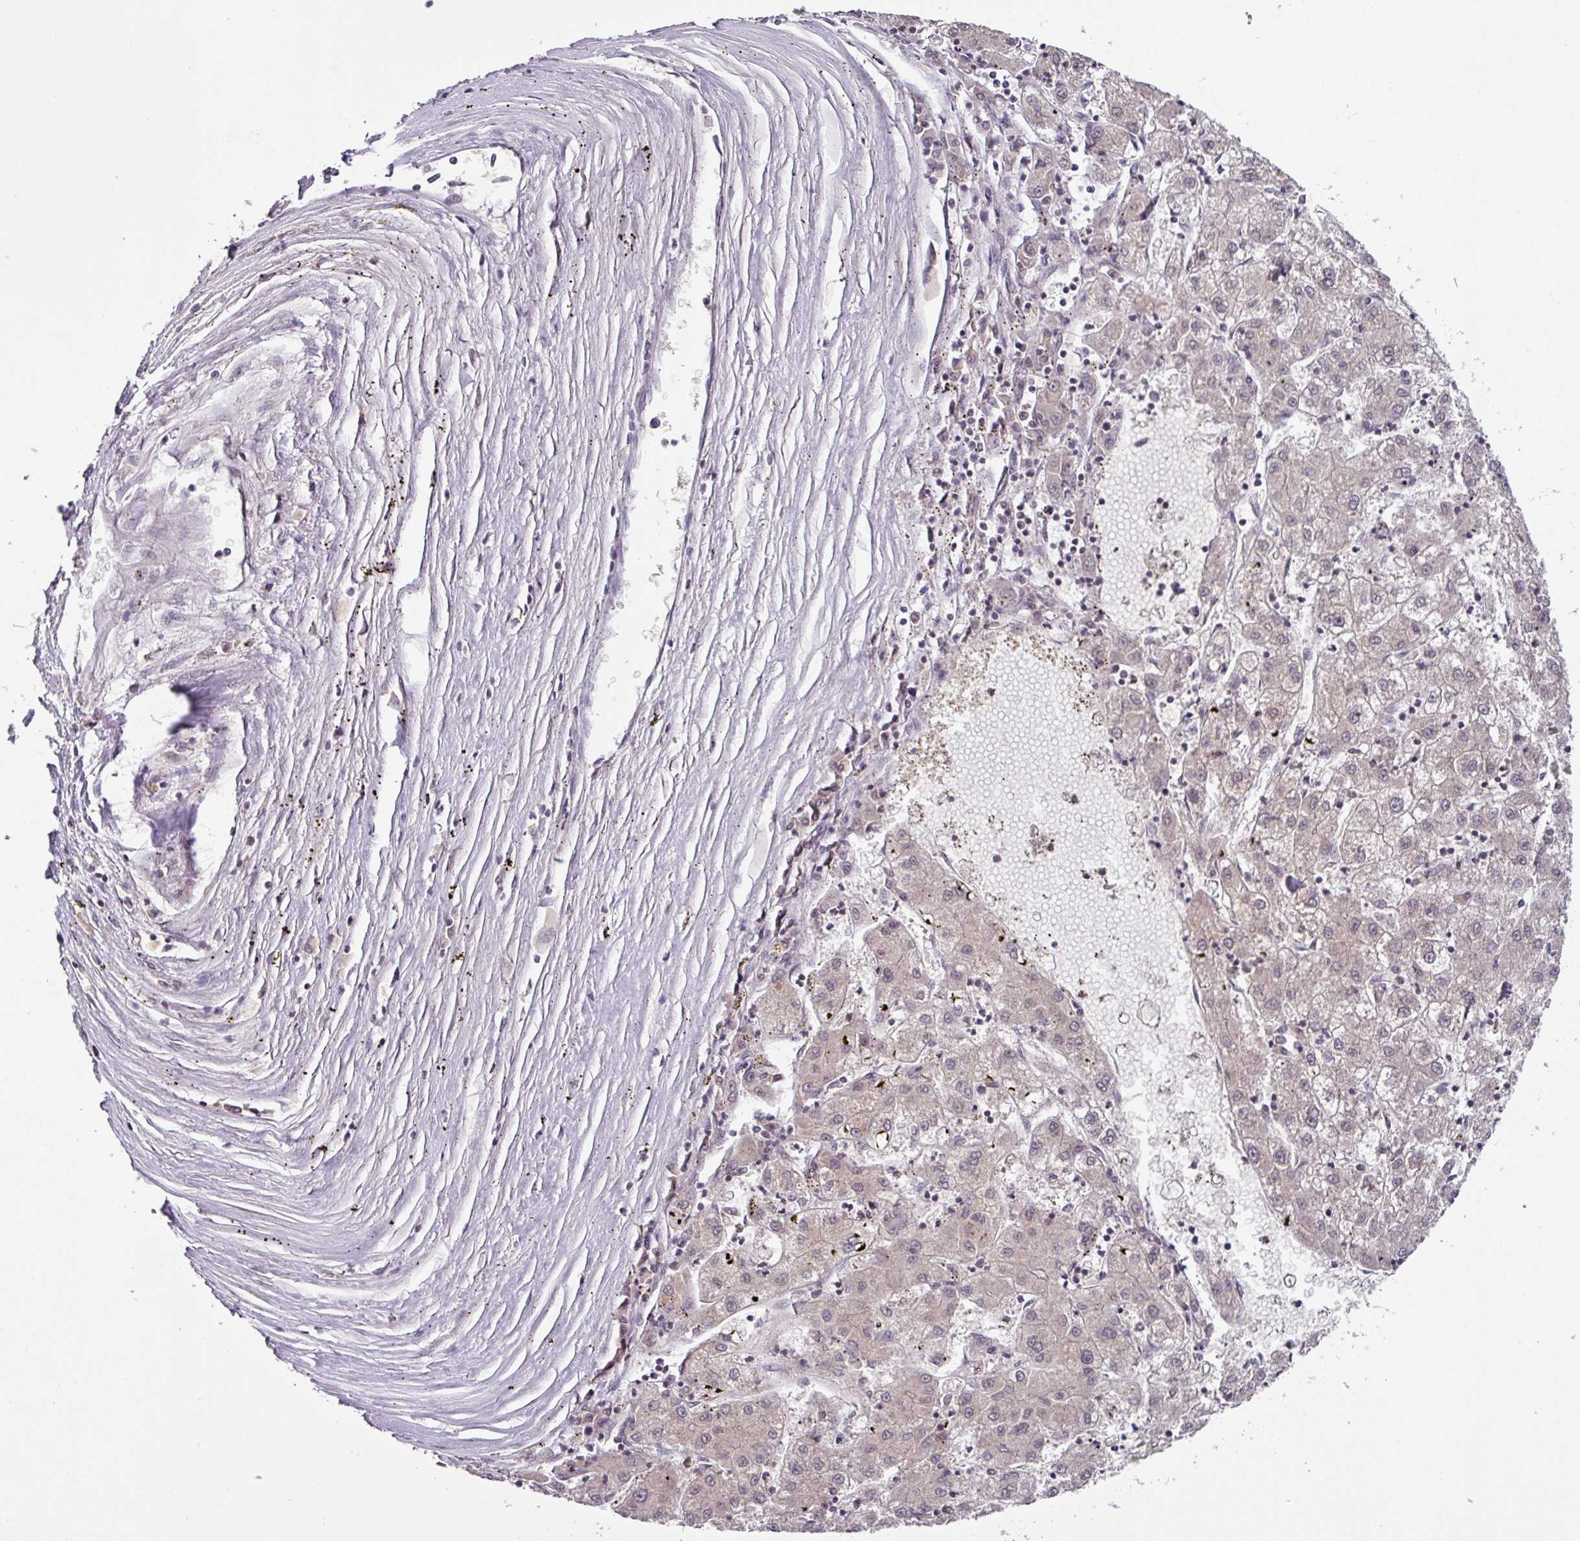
{"staining": {"intensity": "negative", "quantity": "none", "location": "none"}, "tissue": "liver cancer", "cell_type": "Tumor cells", "image_type": "cancer", "snomed": [{"axis": "morphology", "description": "Carcinoma, Hepatocellular, NOS"}, {"axis": "topography", "description": "Liver"}], "caption": "The immunohistochemistry (IHC) image has no significant staining in tumor cells of liver cancer tissue.", "gene": "SLC5A10", "patient": {"sex": "male", "age": 72}}